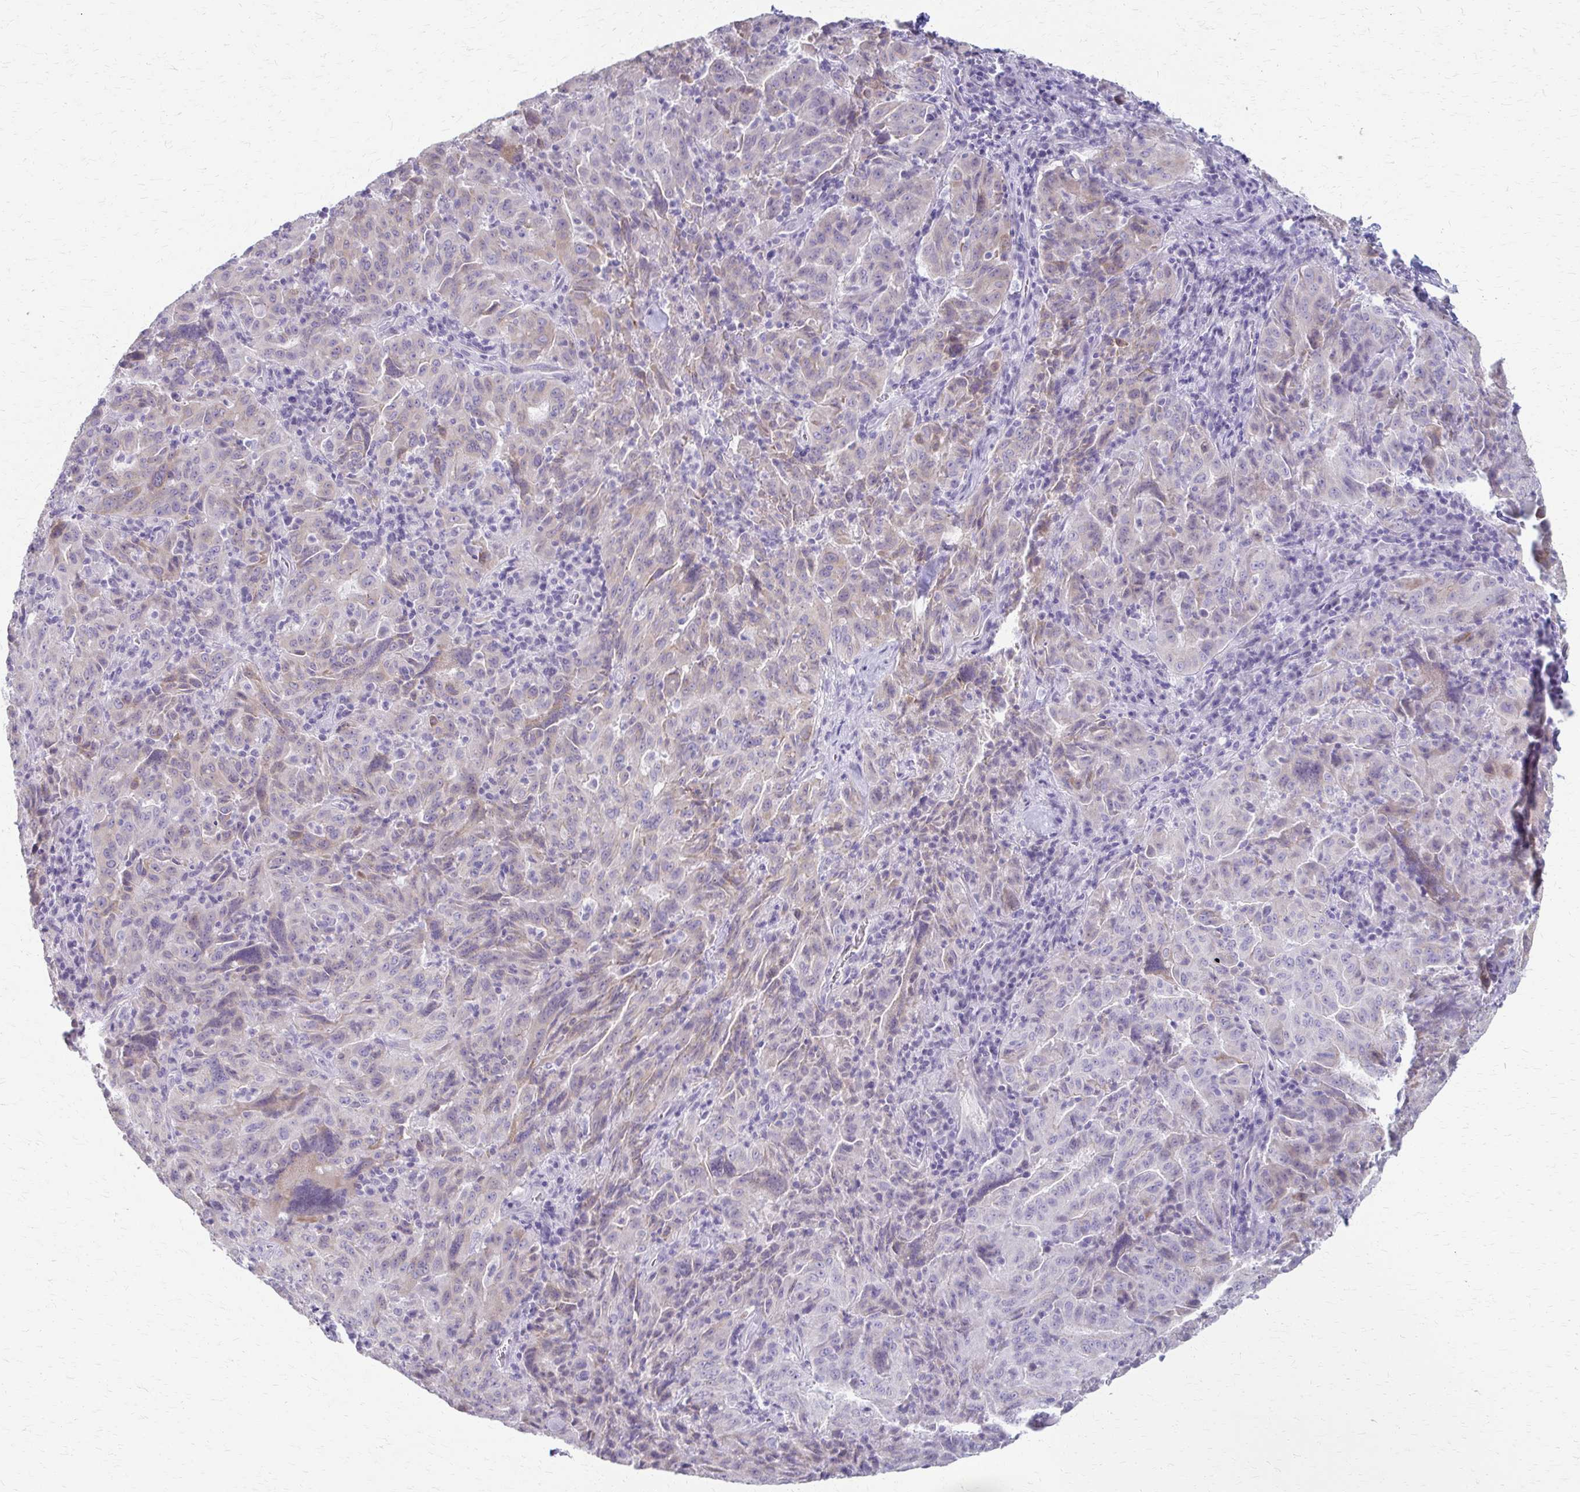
{"staining": {"intensity": "weak", "quantity": "25%-75%", "location": "cytoplasmic/membranous"}, "tissue": "pancreatic cancer", "cell_type": "Tumor cells", "image_type": "cancer", "snomed": [{"axis": "morphology", "description": "Adenocarcinoma, NOS"}, {"axis": "topography", "description": "Pancreas"}], "caption": "This is an image of immunohistochemistry staining of pancreatic cancer, which shows weak expression in the cytoplasmic/membranous of tumor cells.", "gene": "CYB5A", "patient": {"sex": "male", "age": 63}}